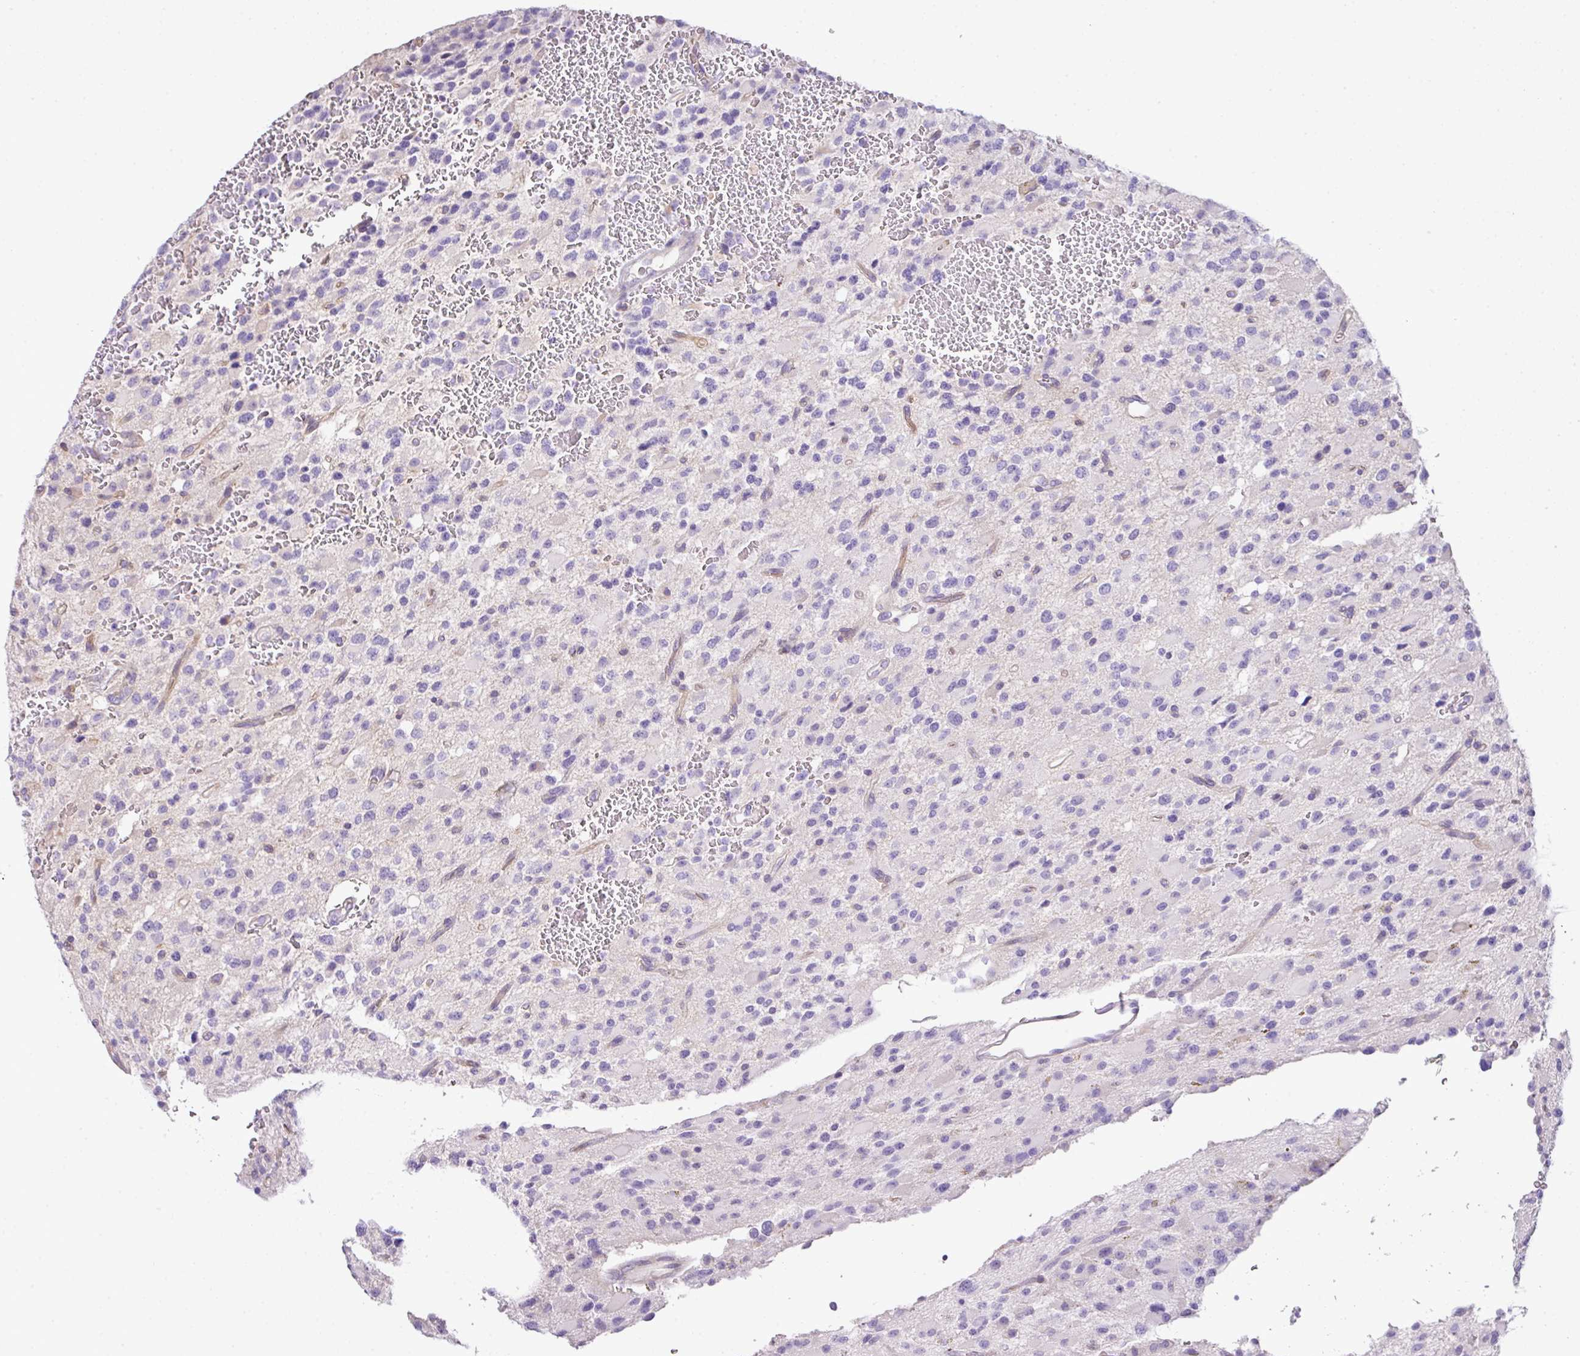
{"staining": {"intensity": "negative", "quantity": "none", "location": "none"}, "tissue": "glioma", "cell_type": "Tumor cells", "image_type": "cancer", "snomed": [{"axis": "morphology", "description": "Glioma, malignant, High grade"}, {"axis": "topography", "description": "Brain"}], "caption": "IHC image of glioma stained for a protein (brown), which shows no positivity in tumor cells.", "gene": "PIK3R5", "patient": {"sex": "male", "age": 34}}